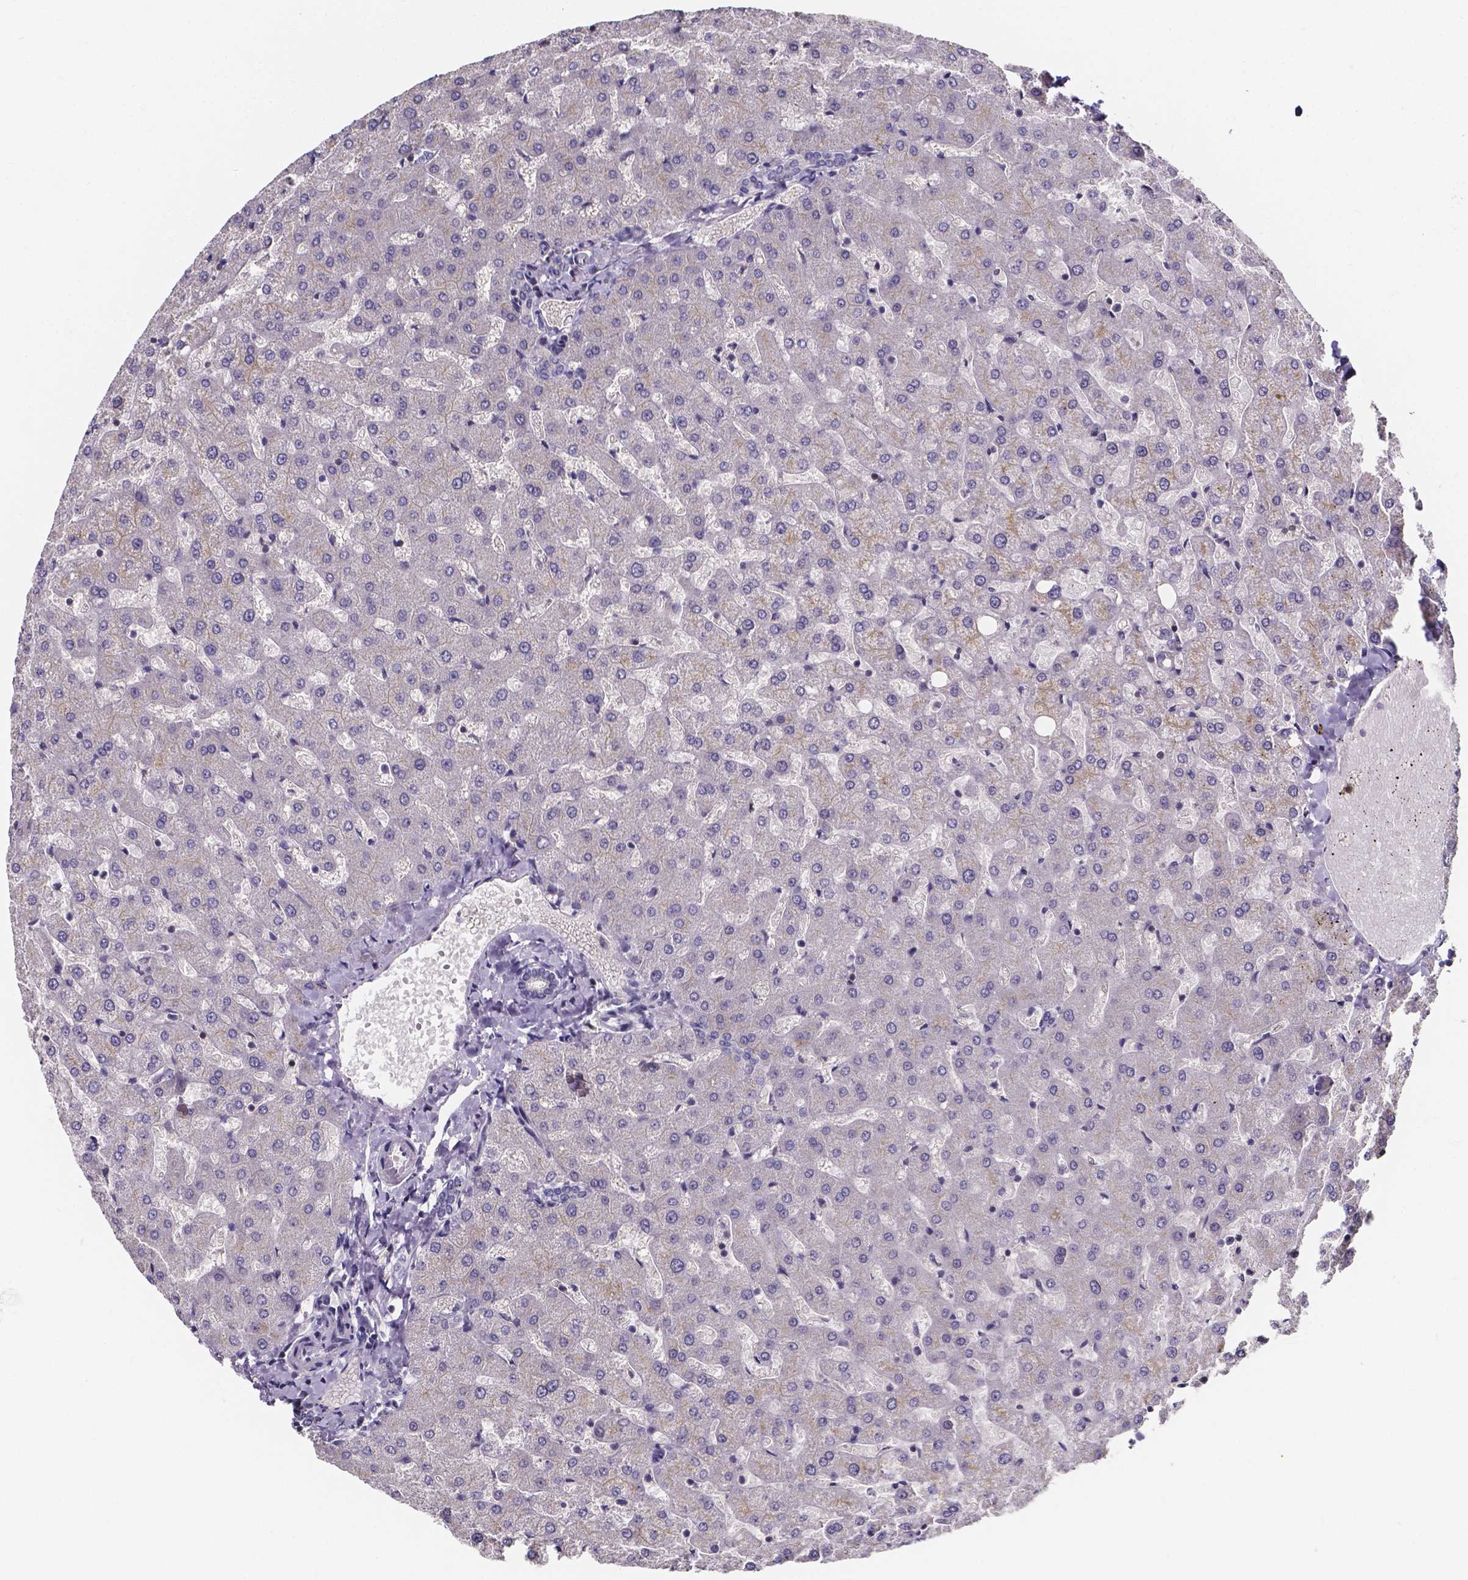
{"staining": {"intensity": "negative", "quantity": "none", "location": "none"}, "tissue": "liver", "cell_type": "Cholangiocytes", "image_type": "normal", "snomed": [{"axis": "morphology", "description": "Normal tissue, NOS"}, {"axis": "topography", "description": "Liver"}], "caption": "IHC of unremarkable human liver exhibits no staining in cholangiocytes. (DAB (3,3'-diaminobenzidine) immunohistochemistry visualized using brightfield microscopy, high magnification).", "gene": "THEMIS", "patient": {"sex": "female", "age": 50}}